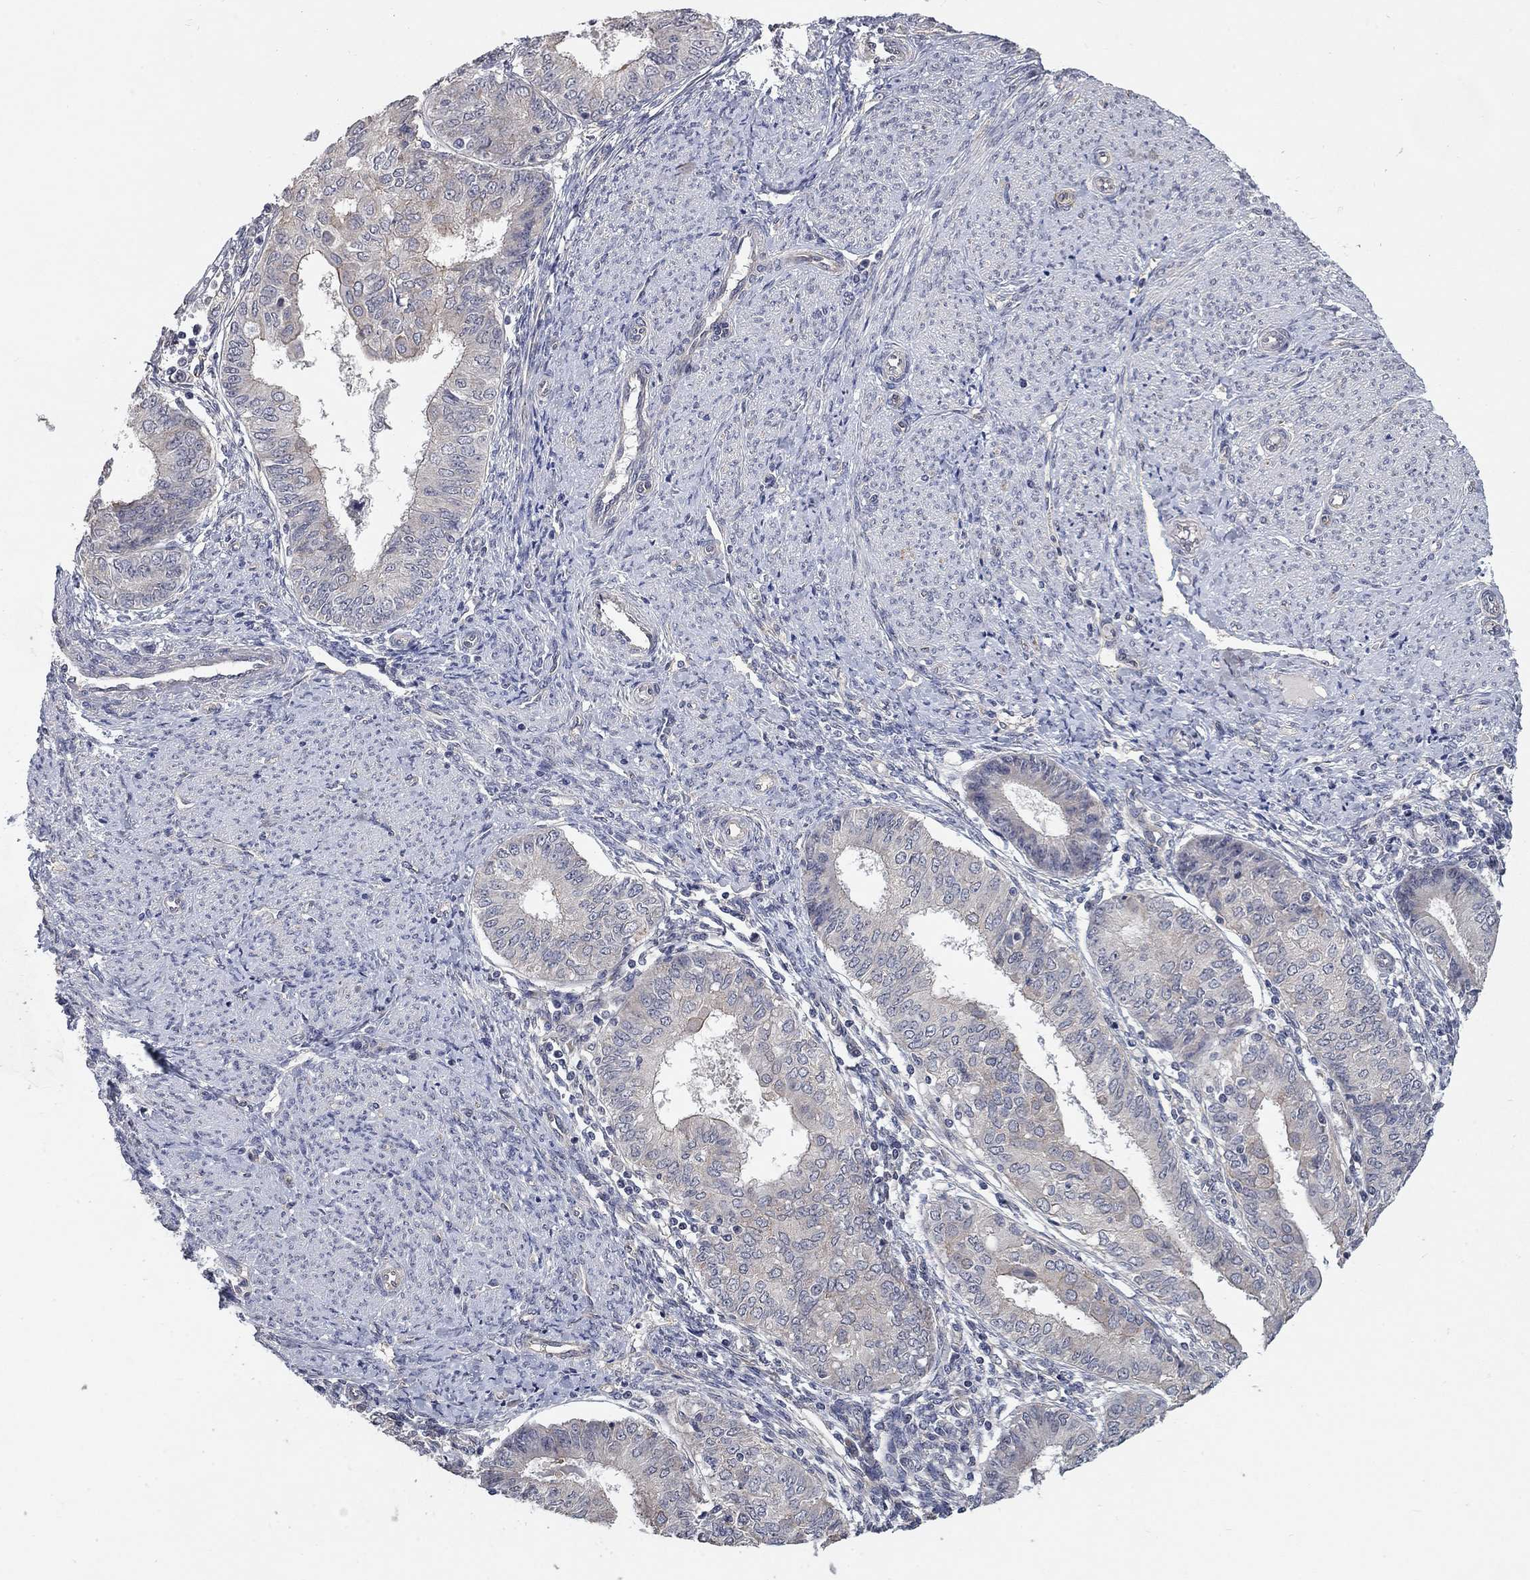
{"staining": {"intensity": "negative", "quantity": "none", "location": "none"}, "tissue": "endometrial cancer", "cell_type": "Tumor cells", "image_type": "cancer", "snomed": [{"axis": "morphology", "description": "Adenocarcinoma, NOS"}, {"axis": "topography", "description": "Endometrium"}], "caption": "Tumor cells are negative for protein expression in human adenocarcinoma (endometrial).", "gene": "WASF3", "patient": {"sex": "female", "age": 68}}